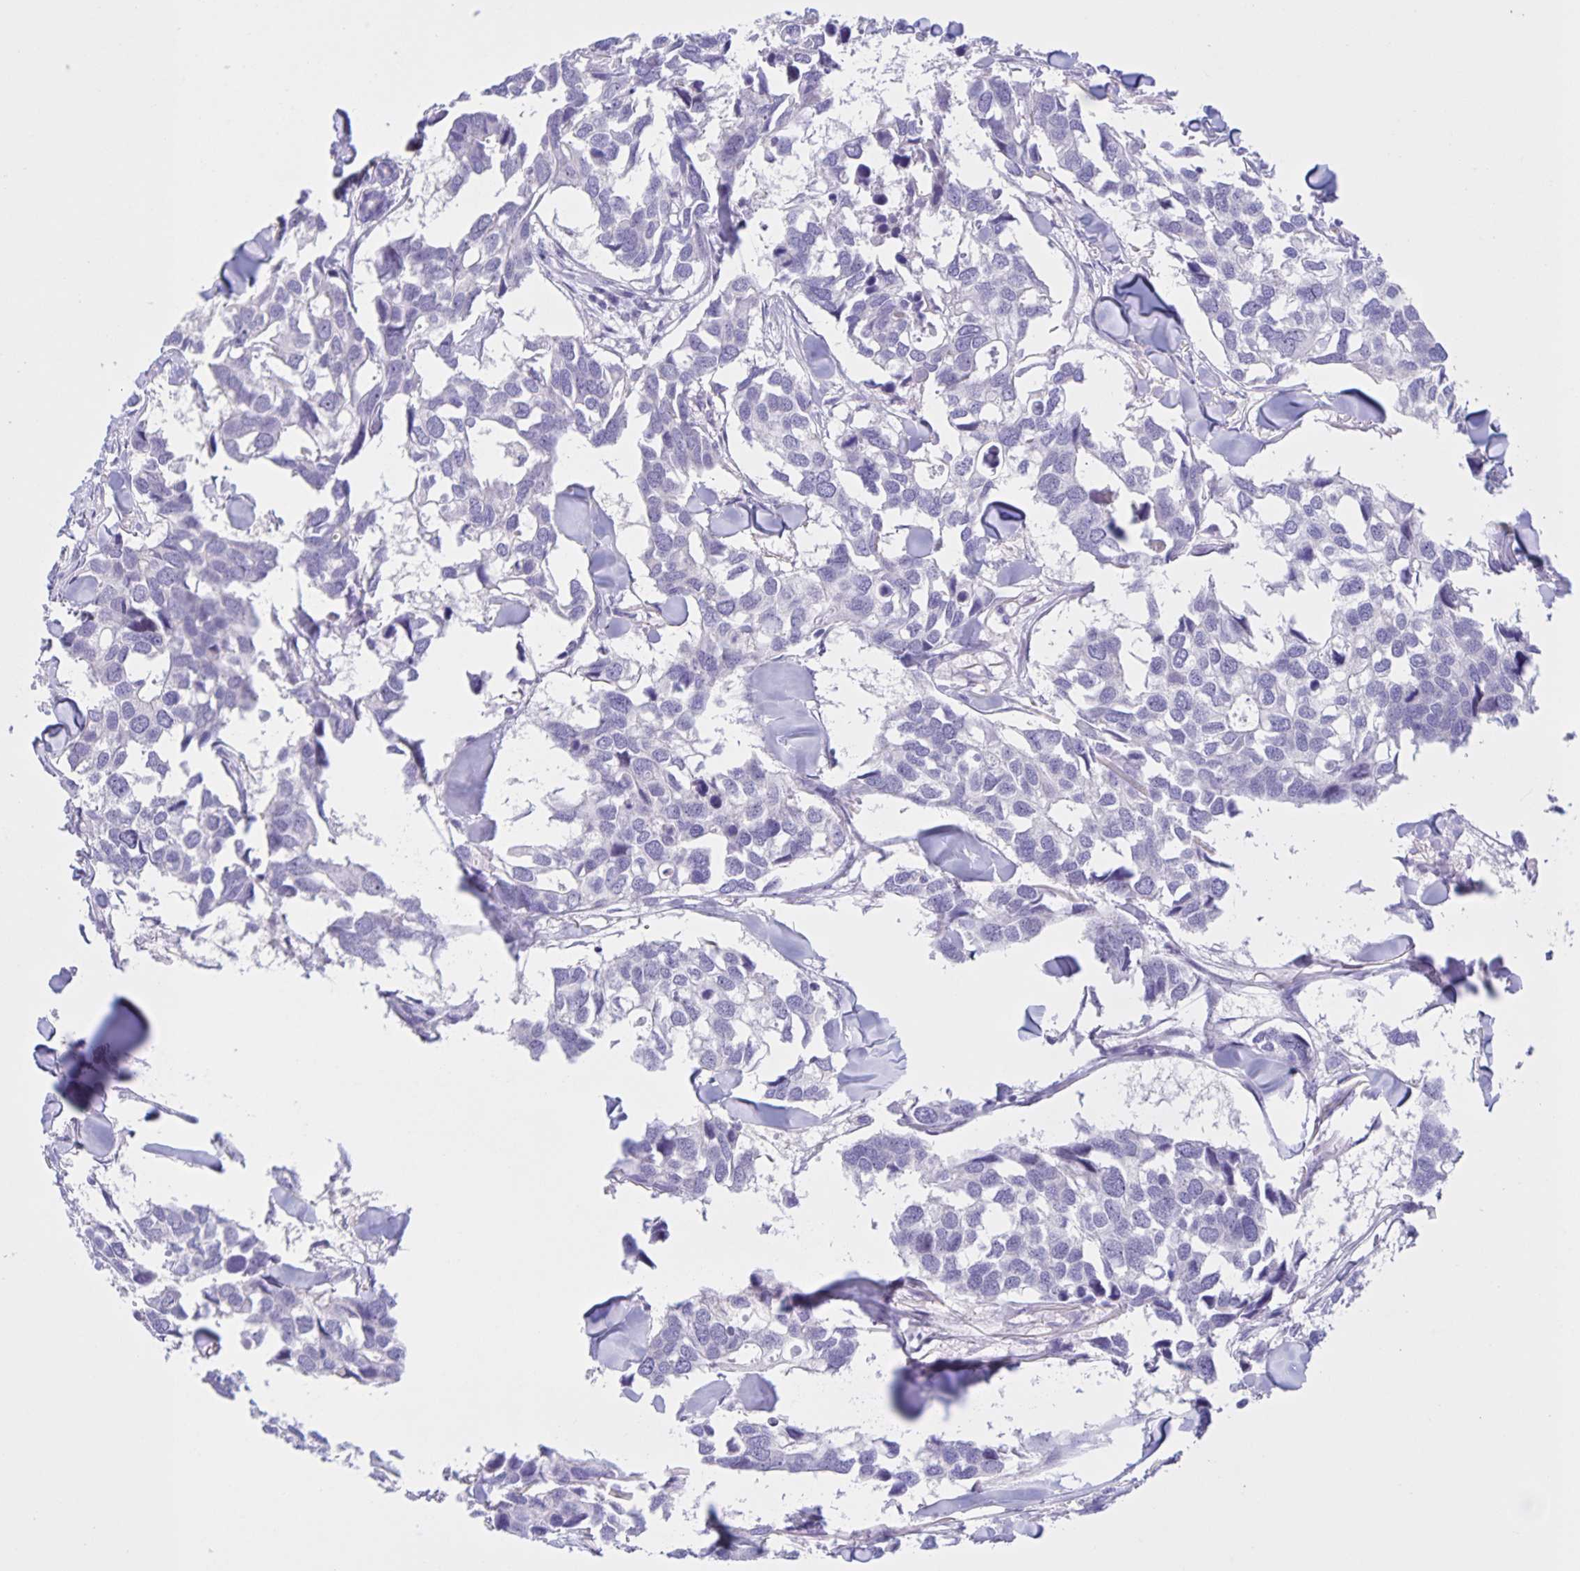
{"staining": {"intensity": "negative", "quantity": "none", "location": "none"}, "tissue": "breast cancer", "cell_type": "Tumor cells", "image_type": "cancer", "snomed": [{"axis": "morphology", "description": "Duct carcinoma"}, {"axis": "topography", "description": "Breast"}], "caption": "A histopathology image of breast cancer stained for a protein demonstrates no brown staining in tumor cells.", "gene": "DMGDH", "patient": {"sex": "female", "age": 83}}